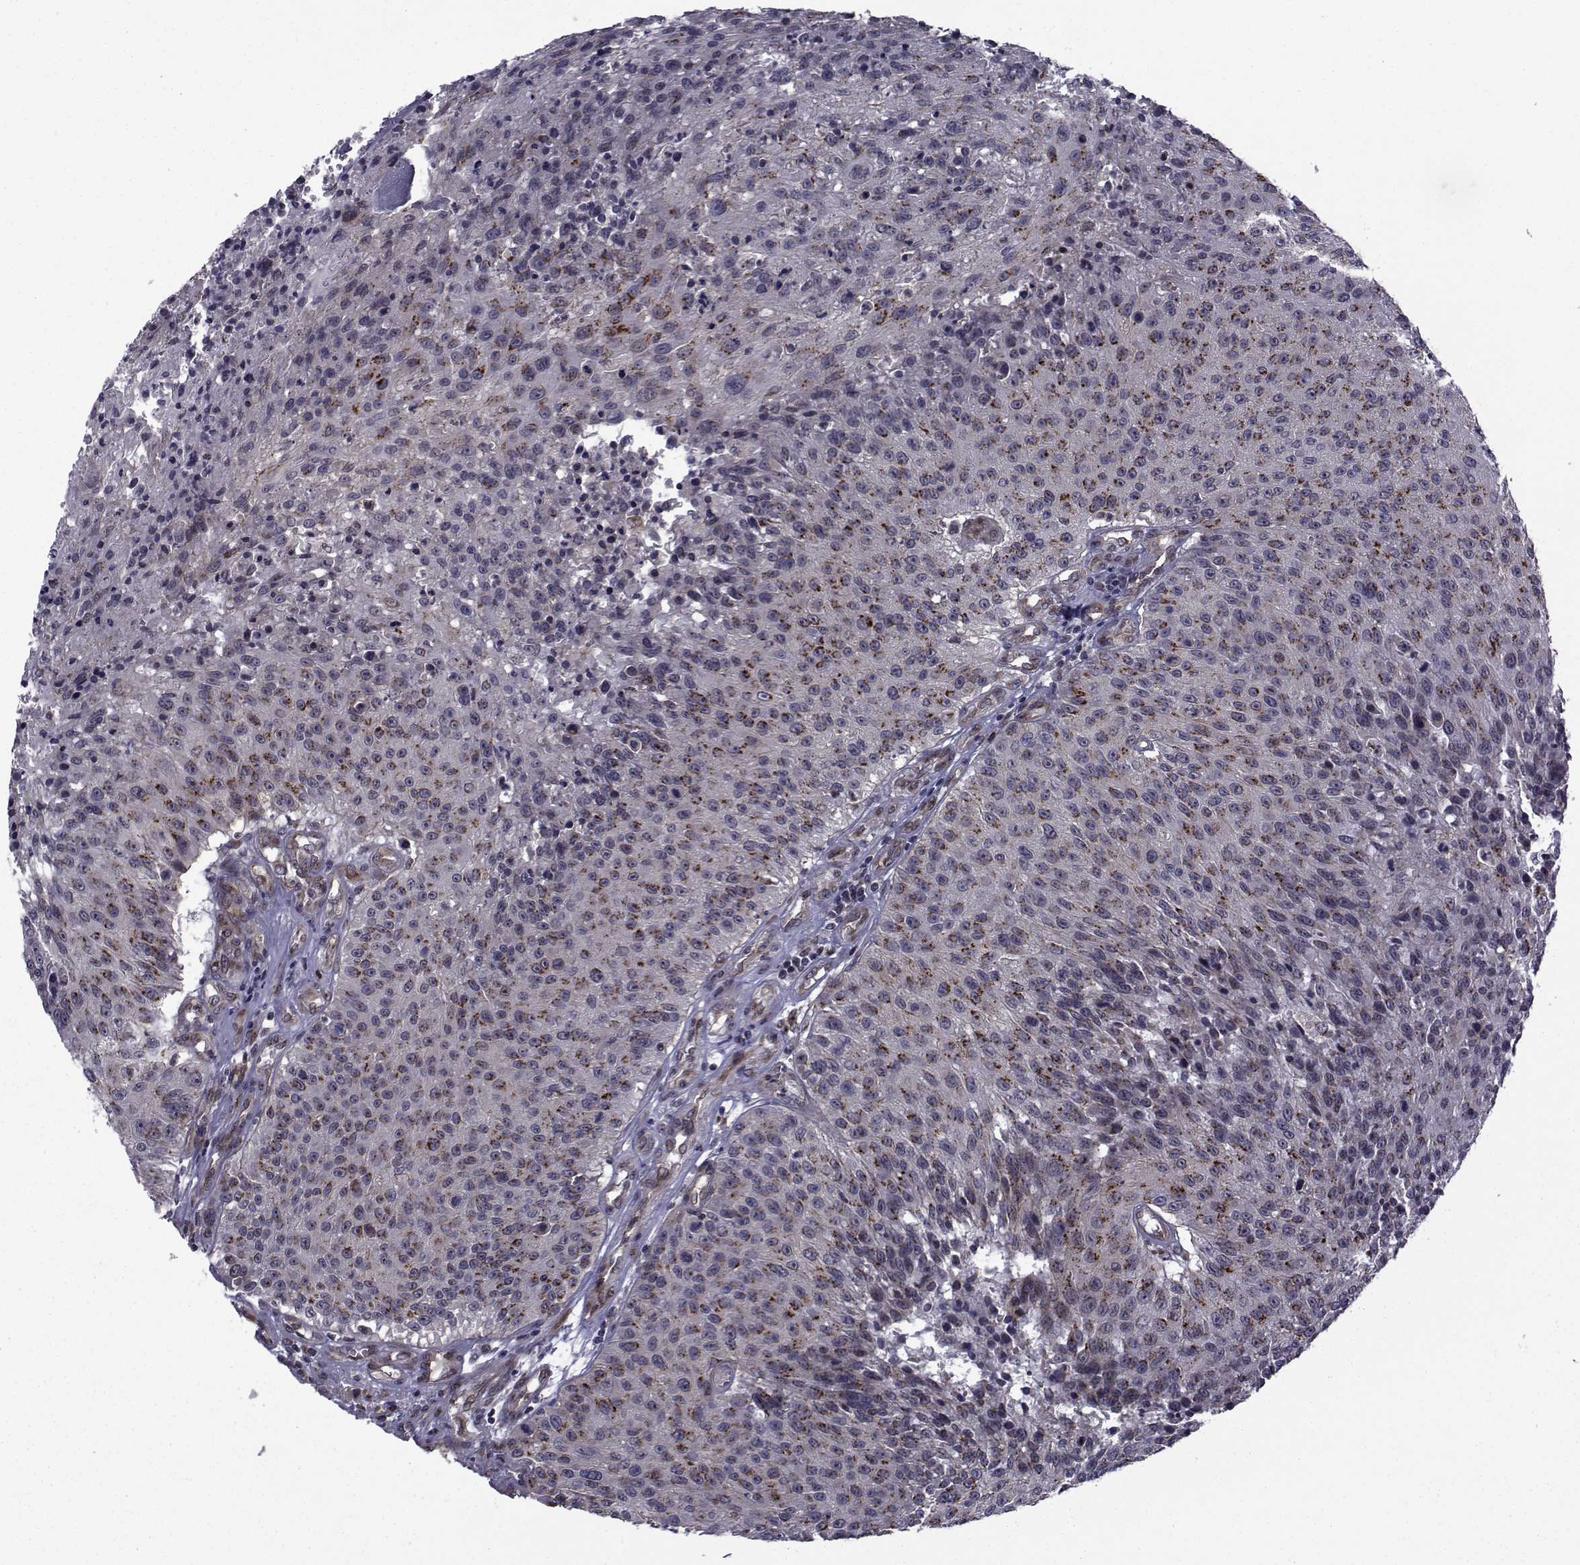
{"staining": {"intensity": "moderate", "quantity": "<25%", "location": "cytoplasmic/membranous"}, "tissue": "urothelial cancer", "cell_type": "Tumor cells", "image_type": "cancer", "snomed": [{"axis": "morphology", "description": "Urothelial carcinoma, NOS"}, {"axis": "topography", "description": "Urinary bladder"}], "caption": "Urothelial cancer was stained to show a protein in brown. There is low levels of moderate cytoplasmic/membranous positivity in approximately <25% of tumor cells. (DAB (3,3'-diaminobenzidine) IHC with brightfield microscopy, high magnification).", "gene": "ATP6V1C2", "patient": {"sex": "male", "age": 55}}